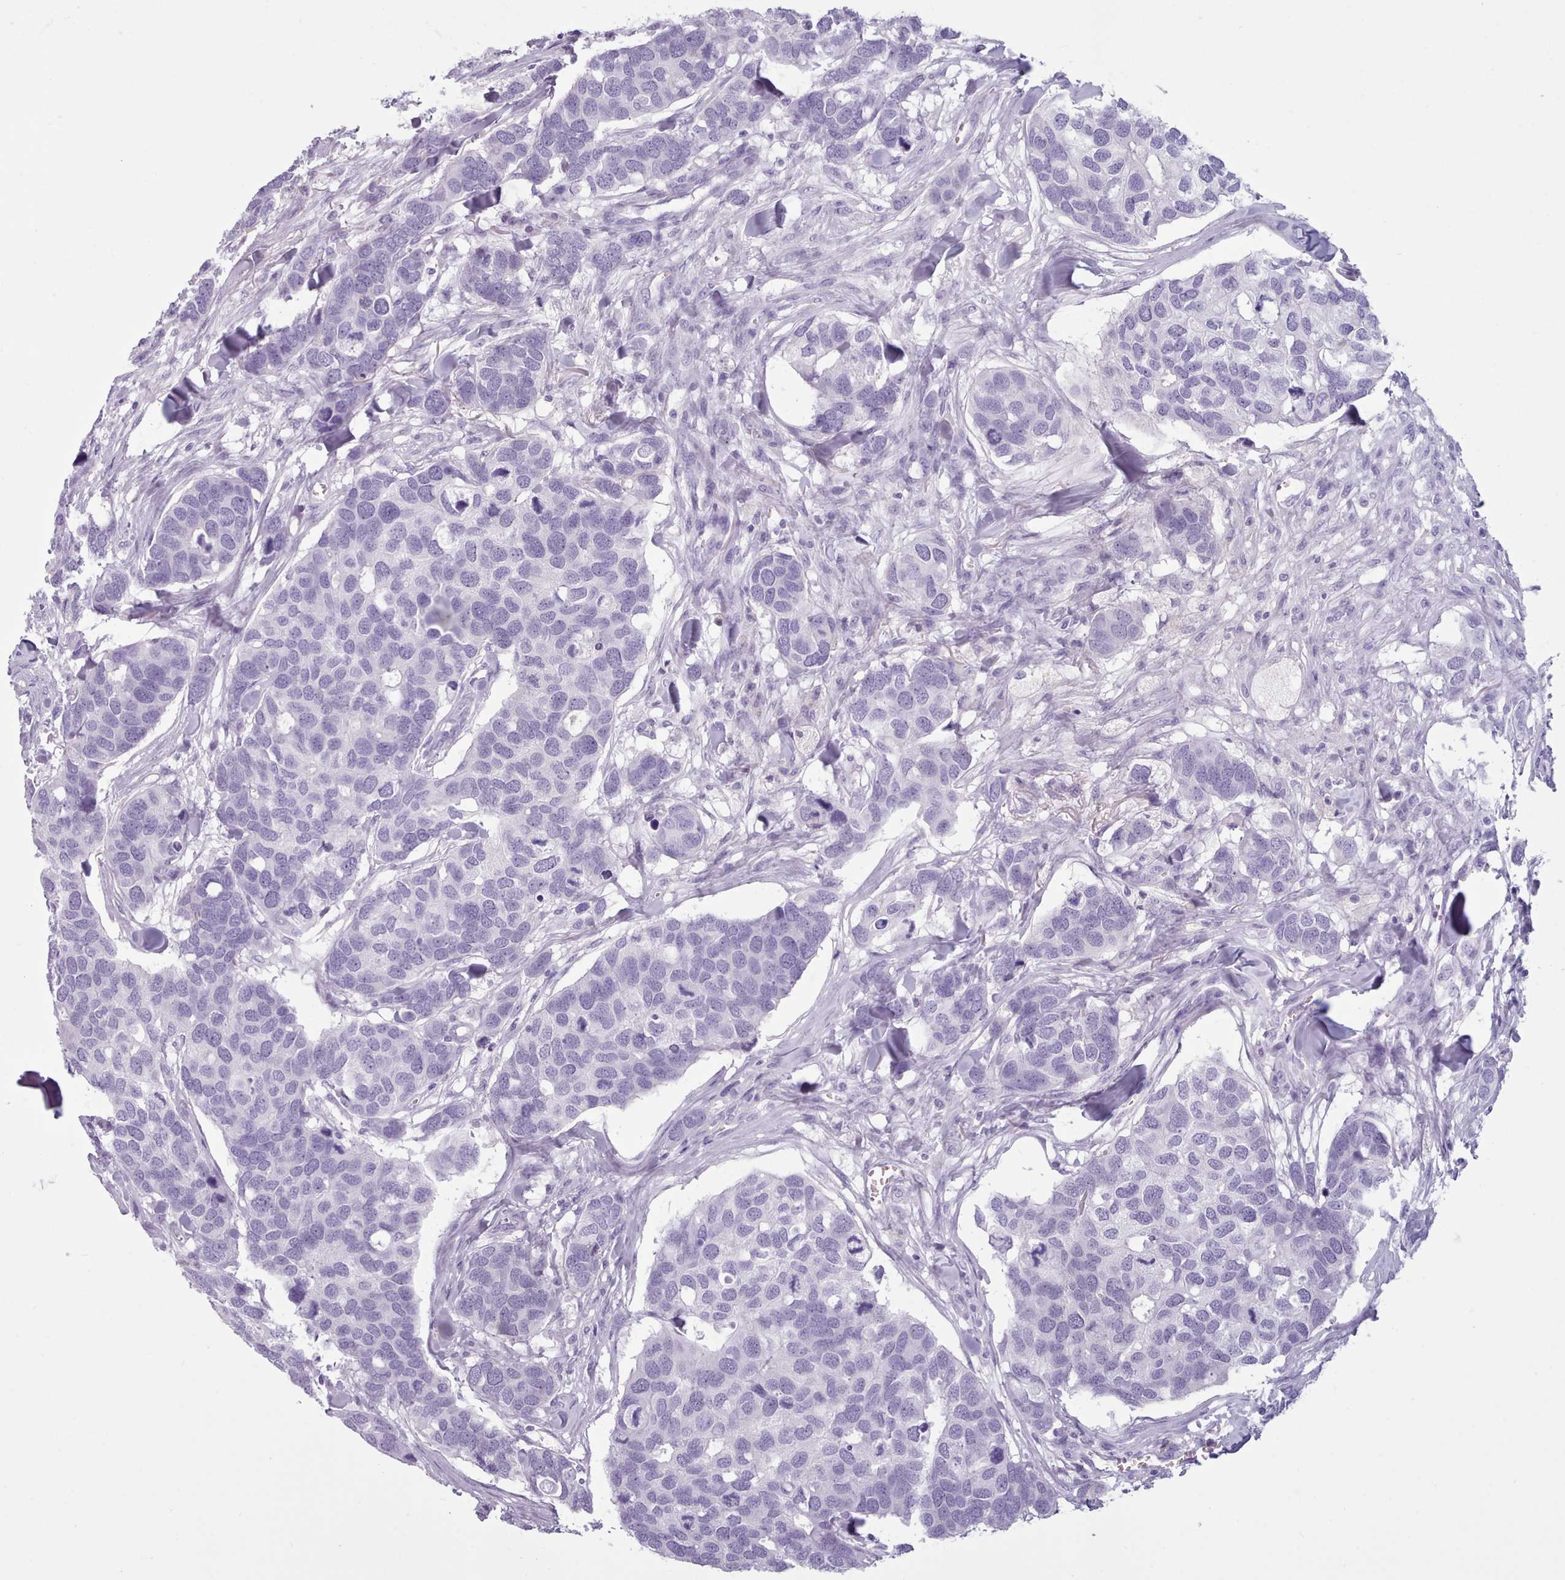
{"staining": {"intensity": "negative", "quantity": "none", "location": "none"}, "tissue": "breast cancer", "cell_type": "Tumor cells", "image_type": "cancer", "snomed": [{"axis": "morphology", "description": "Duct carcinoma"}, {"axis": "topography", "description": "Breast"}], "caption": "Immunohistochemistry (IHC) photomicrograph of neoplastic tissue: human breast cancer (intraductal carcinoma) stained with DAB (3,3'-diaminobenzidine) demonstrates no significant protein positivity in tumor cells.", "gene": "ZNF43", "patient": {"sex": "female", "age": 83}}